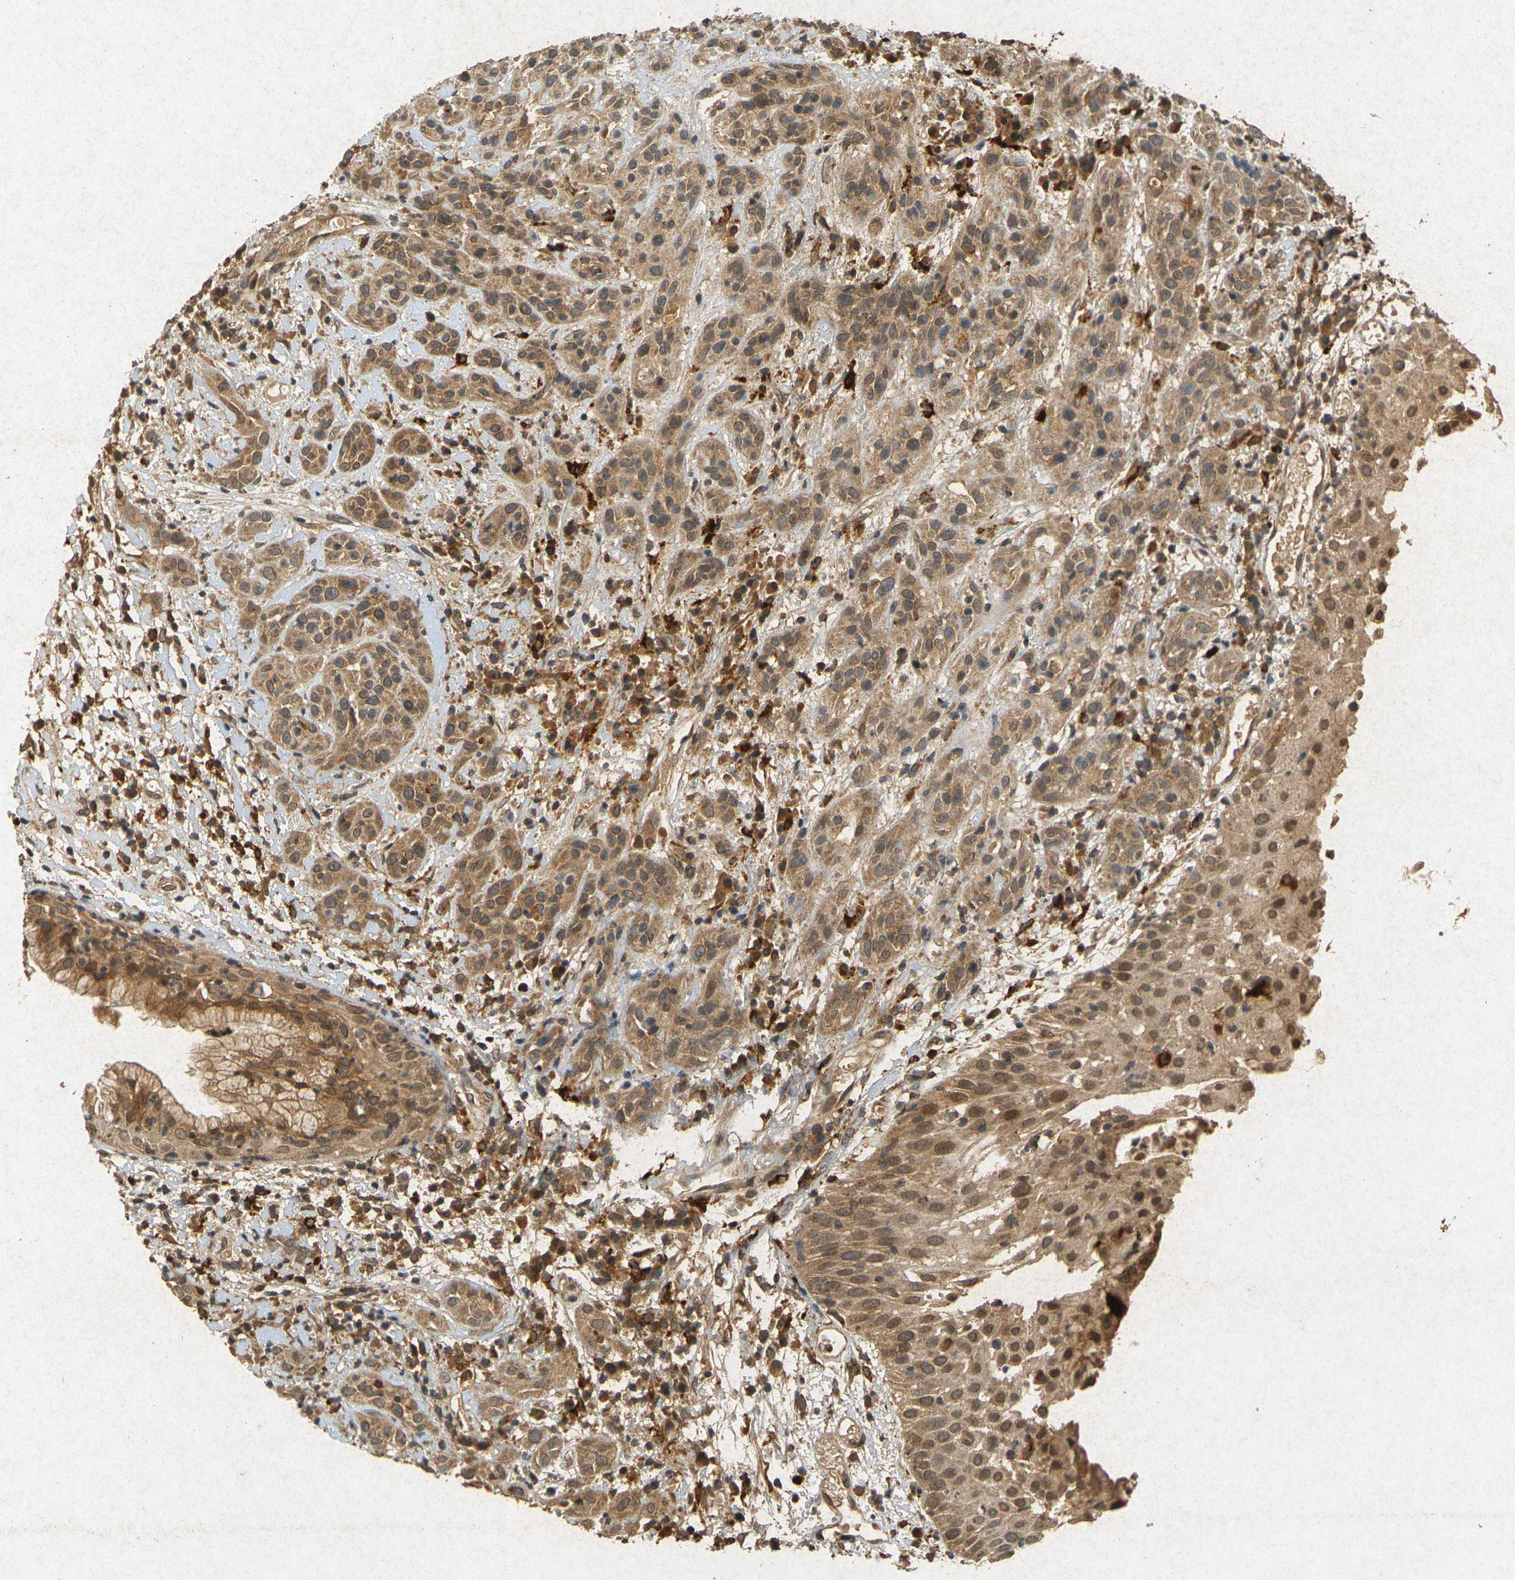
{"staining": {"intensity": "moderate", "quantity": ">75%", "location": "cytoplasmic/membranous"}, "tissue": "head and neck cancer", "cell_type": "Tumor cells", "image_type": "cancer", "snomed": [{"axis": "morphology", "description": "Squamous cell carcinoma, NOS"}, {"axis": "topography", "description": "Head-Neck"}], "caption": "Protein analysis of head and neck cancer tissue reveals moderate cytoplasmic/membranous positivity in about >75% of tumor cells. (brown staining indicates protein expression, while blue staining denotes nuclei).", "gene": "ERN1", "patient": {"sex": "male", "age": 62}}